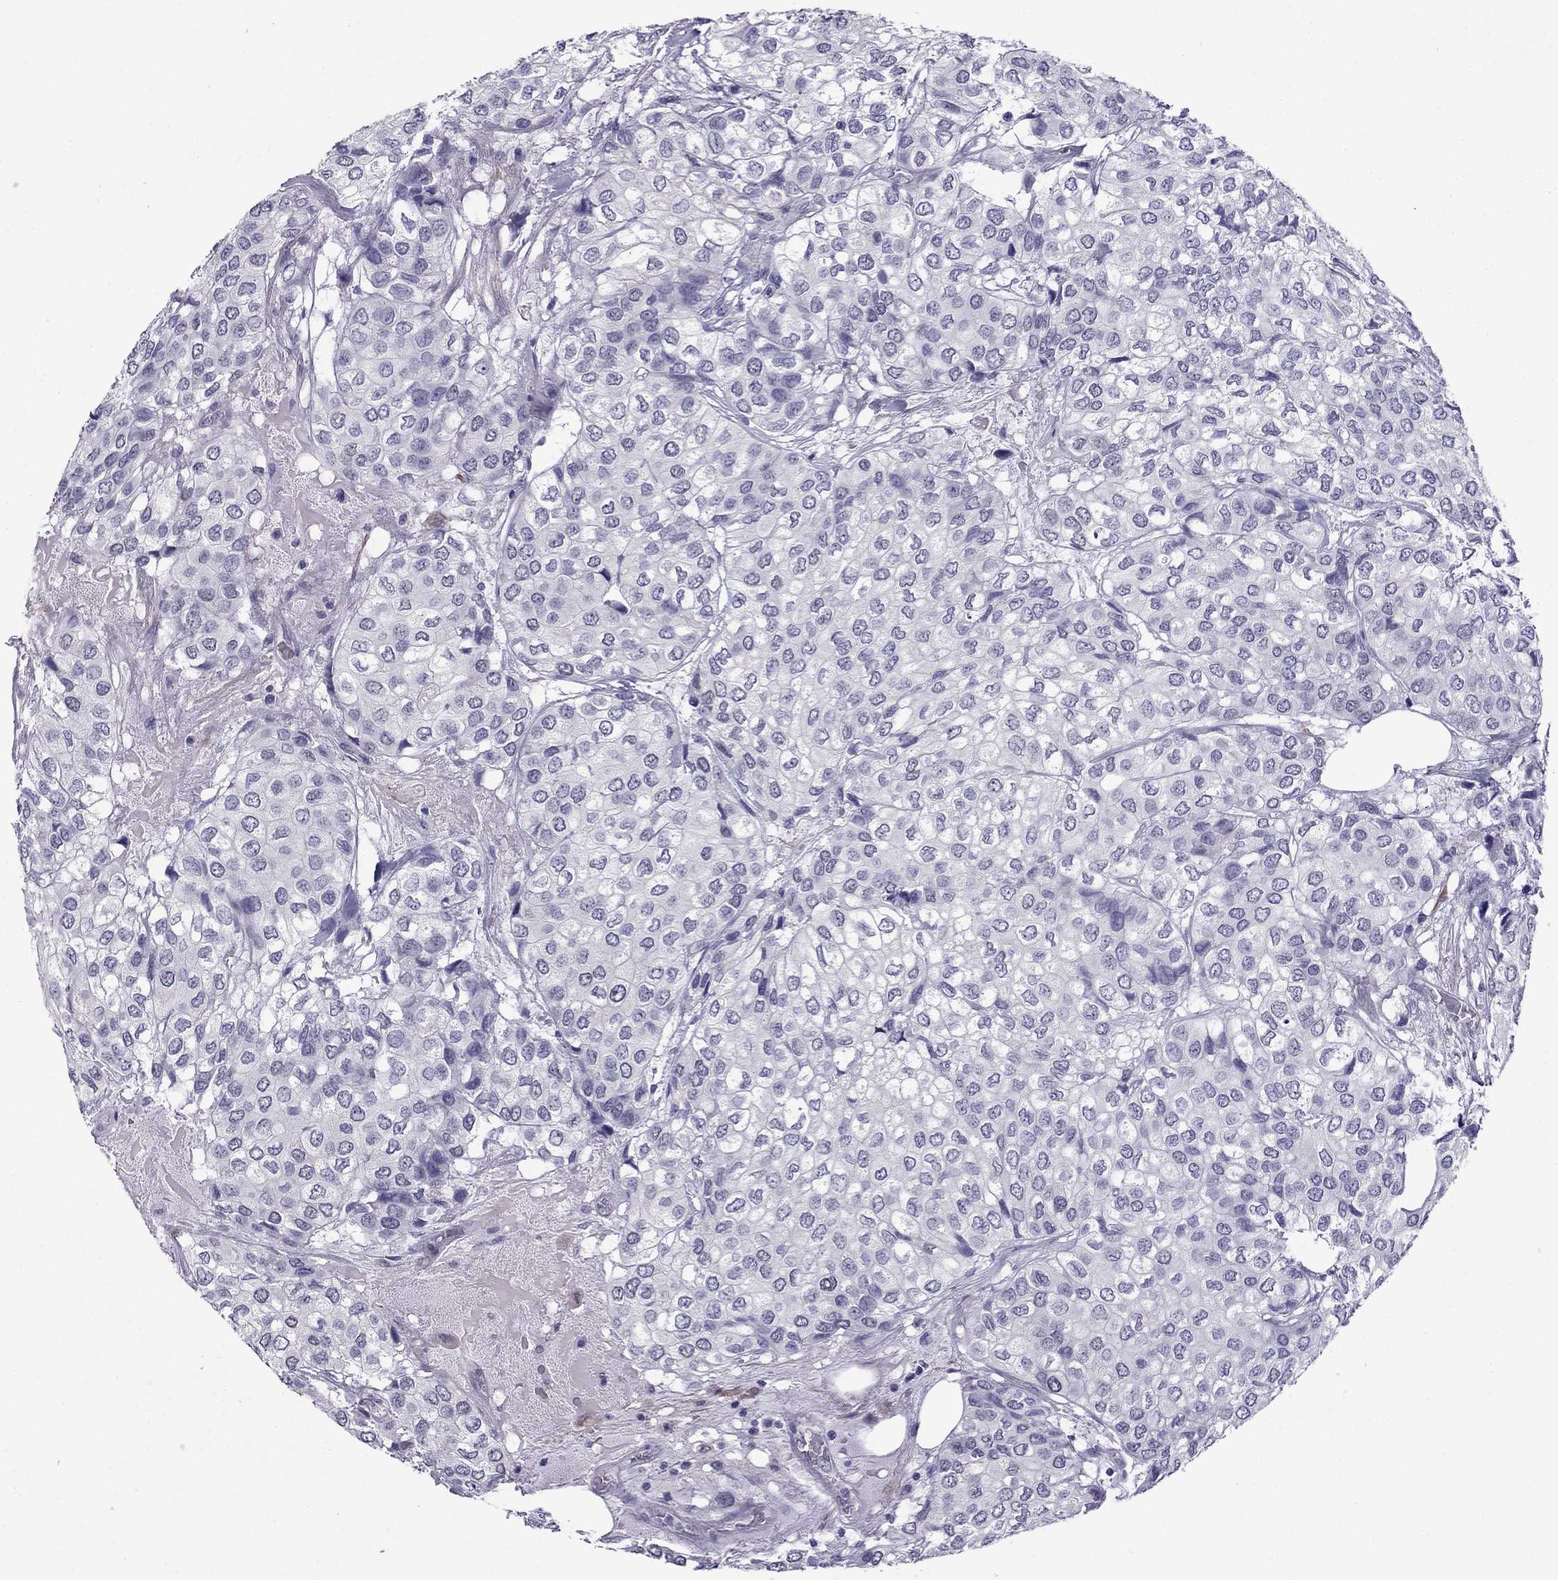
{"staining": {"intensity": "negative", "quantity": "none", "location": "none"}, "tissue": "urothelial cancer", "cell_type": "Tumor cells", "image_type": "cancer", "snomed": [{"axis": "morphology", "description": "Urothelial carcinoma, High grade"}, {"axis": "topography", "description": "Urinary bladder"}], "caption": "Tumor cells are negative for protein expression in human urothelial cancer.", "gene": "CHRNA5", "patient": {"sex": "male", "age": 73}}